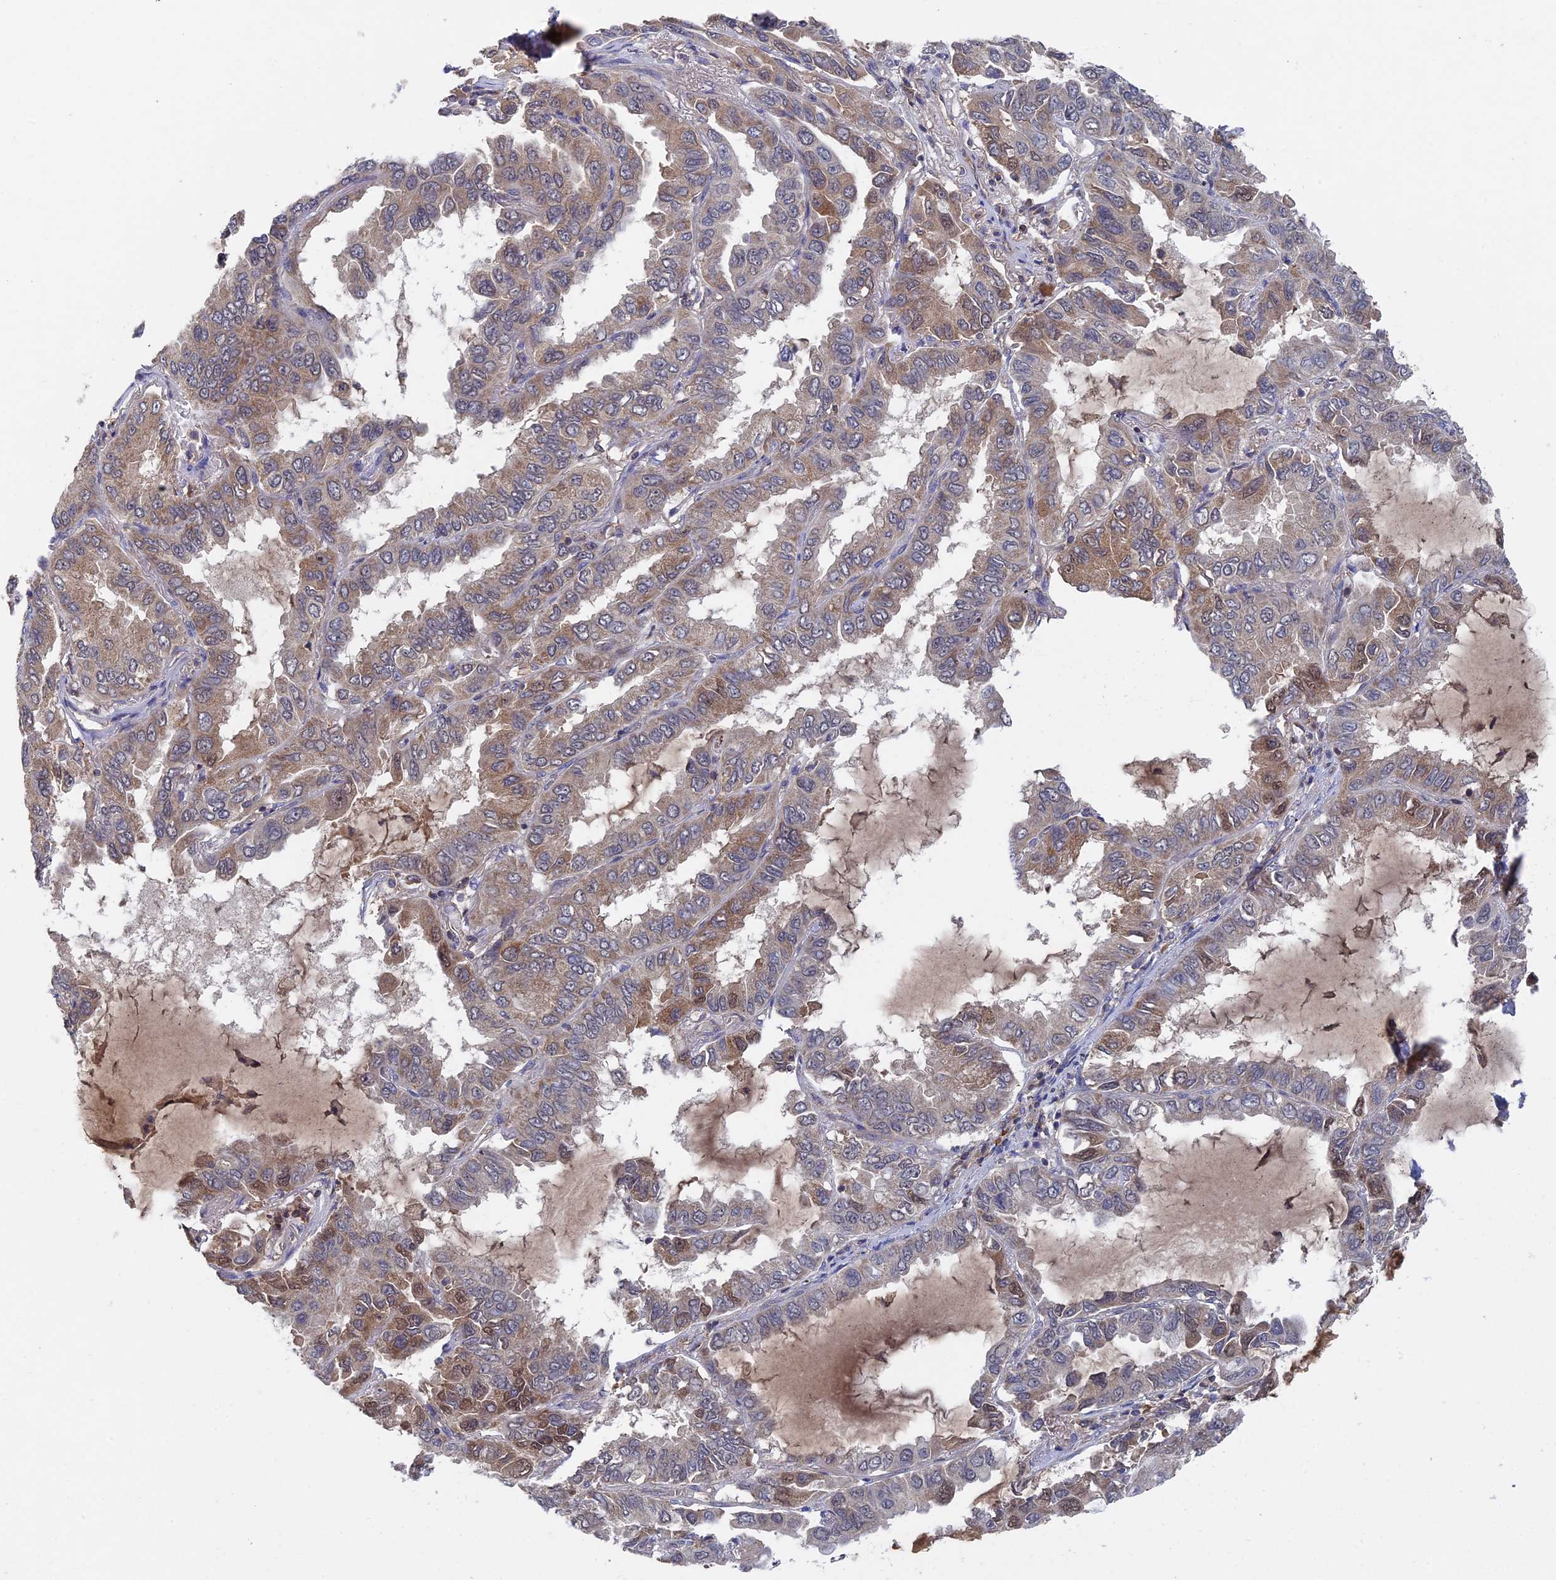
{"staining": {"intensity": "moderate", "quantity": "<25%", "location": "cytoplasmic/membranous"}, "tissue": "lung cancer", "cell_type": "Tumor cells", "image_type": "cancer", "snomed": [{"axis": "morphology", "description": "Adenocarcinoma, NOS"}, {"axis": "topography", "description": "Lung"}], "caption": "A low amount of moderate cytoplasmic/membranous staining is seen in about <25% of tumor cells in adenocarcinoma (lung) tissue. The protein is shown in brown color, while the nuclei are stained blue.", "gene": "RAB15", "patient": {"sex": "male", "age": 64}}